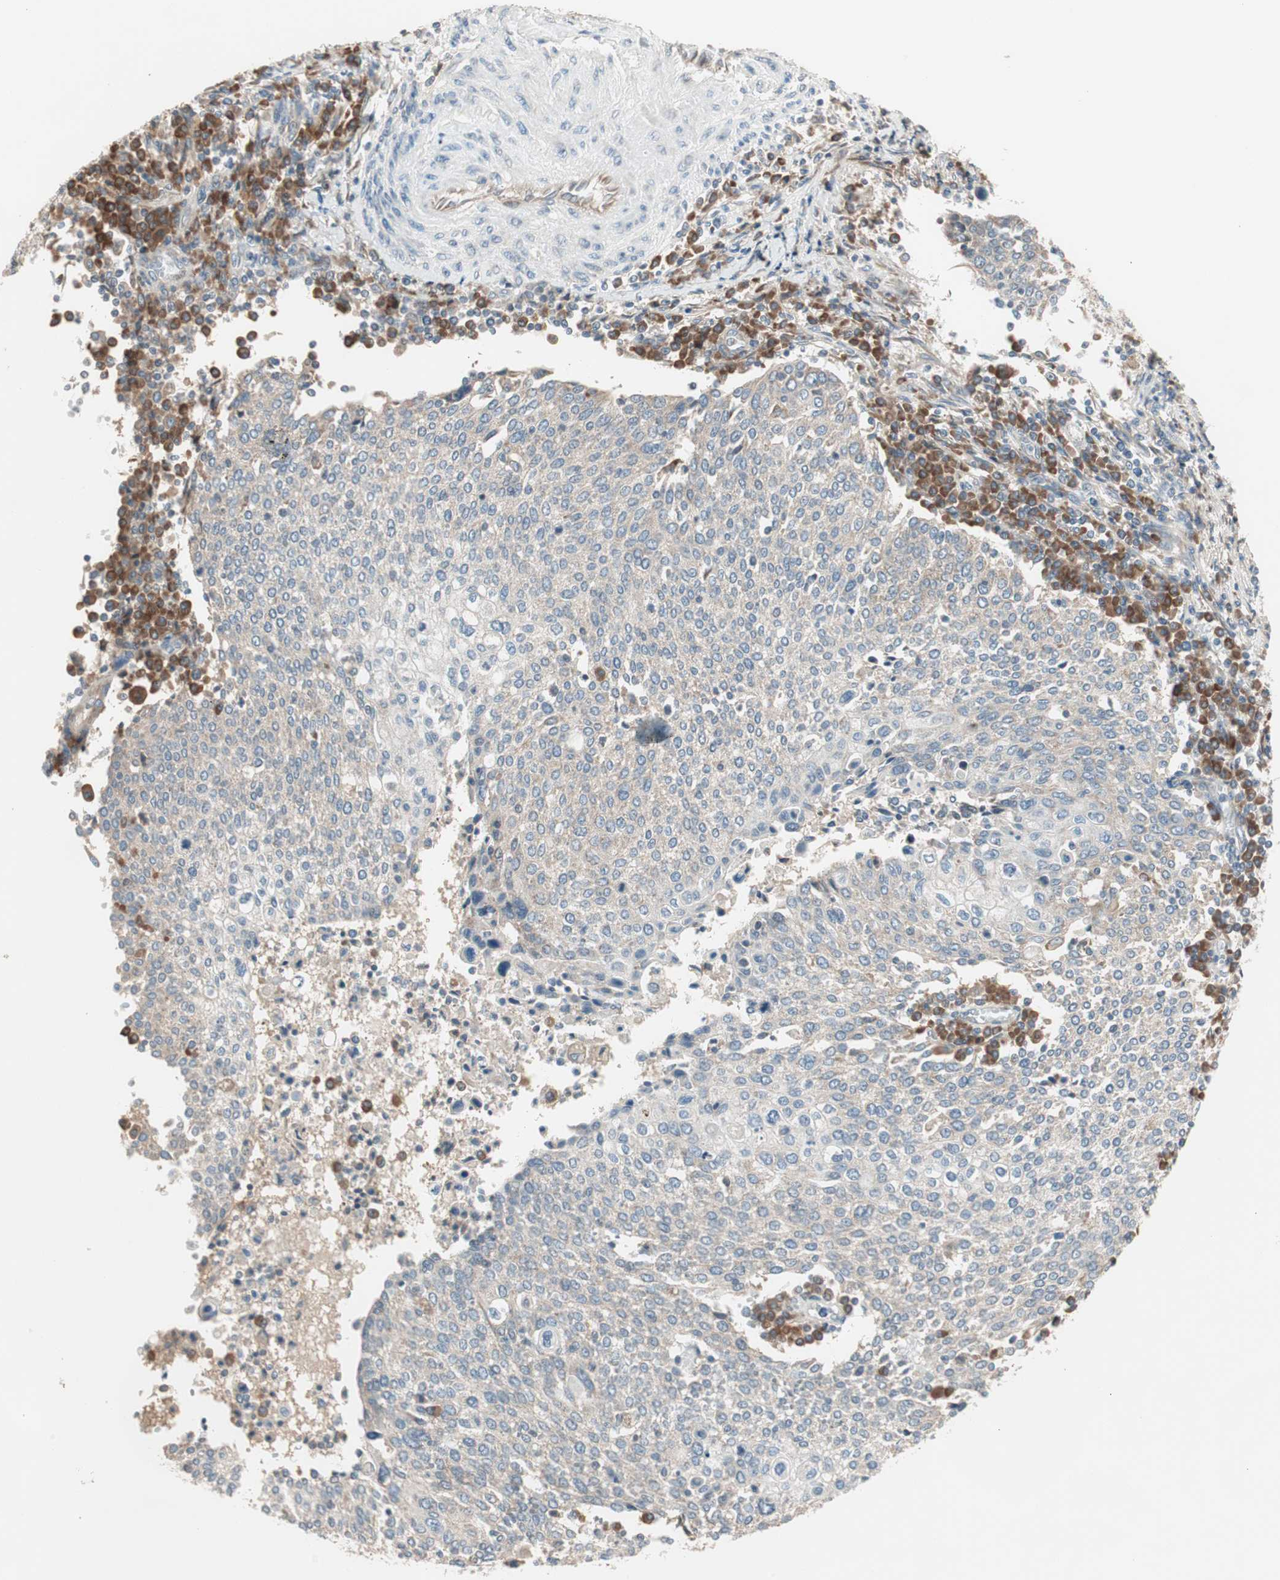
{"staining": {"intensity": "weak", "quantity": ">75%", "location": "cytoplasmic/membranous"}, "tissue": "cervical cancer", "cell_type": "Tumor cells", "image_type": "cancer", "snomed": [{"axis": "morphology", "description": "Squamous cell carcinoma, NOS"}, {"axis": "topography", "description": "Cervix"}], "caption": "A histopathology image of human cervical squamous cell carcinoma stained for a protein exhibits weak cytoplasmic/membranous brown staining in tumor cells.", "gene": "RPL23", "patient": {"sex": "female", "age": 40}}